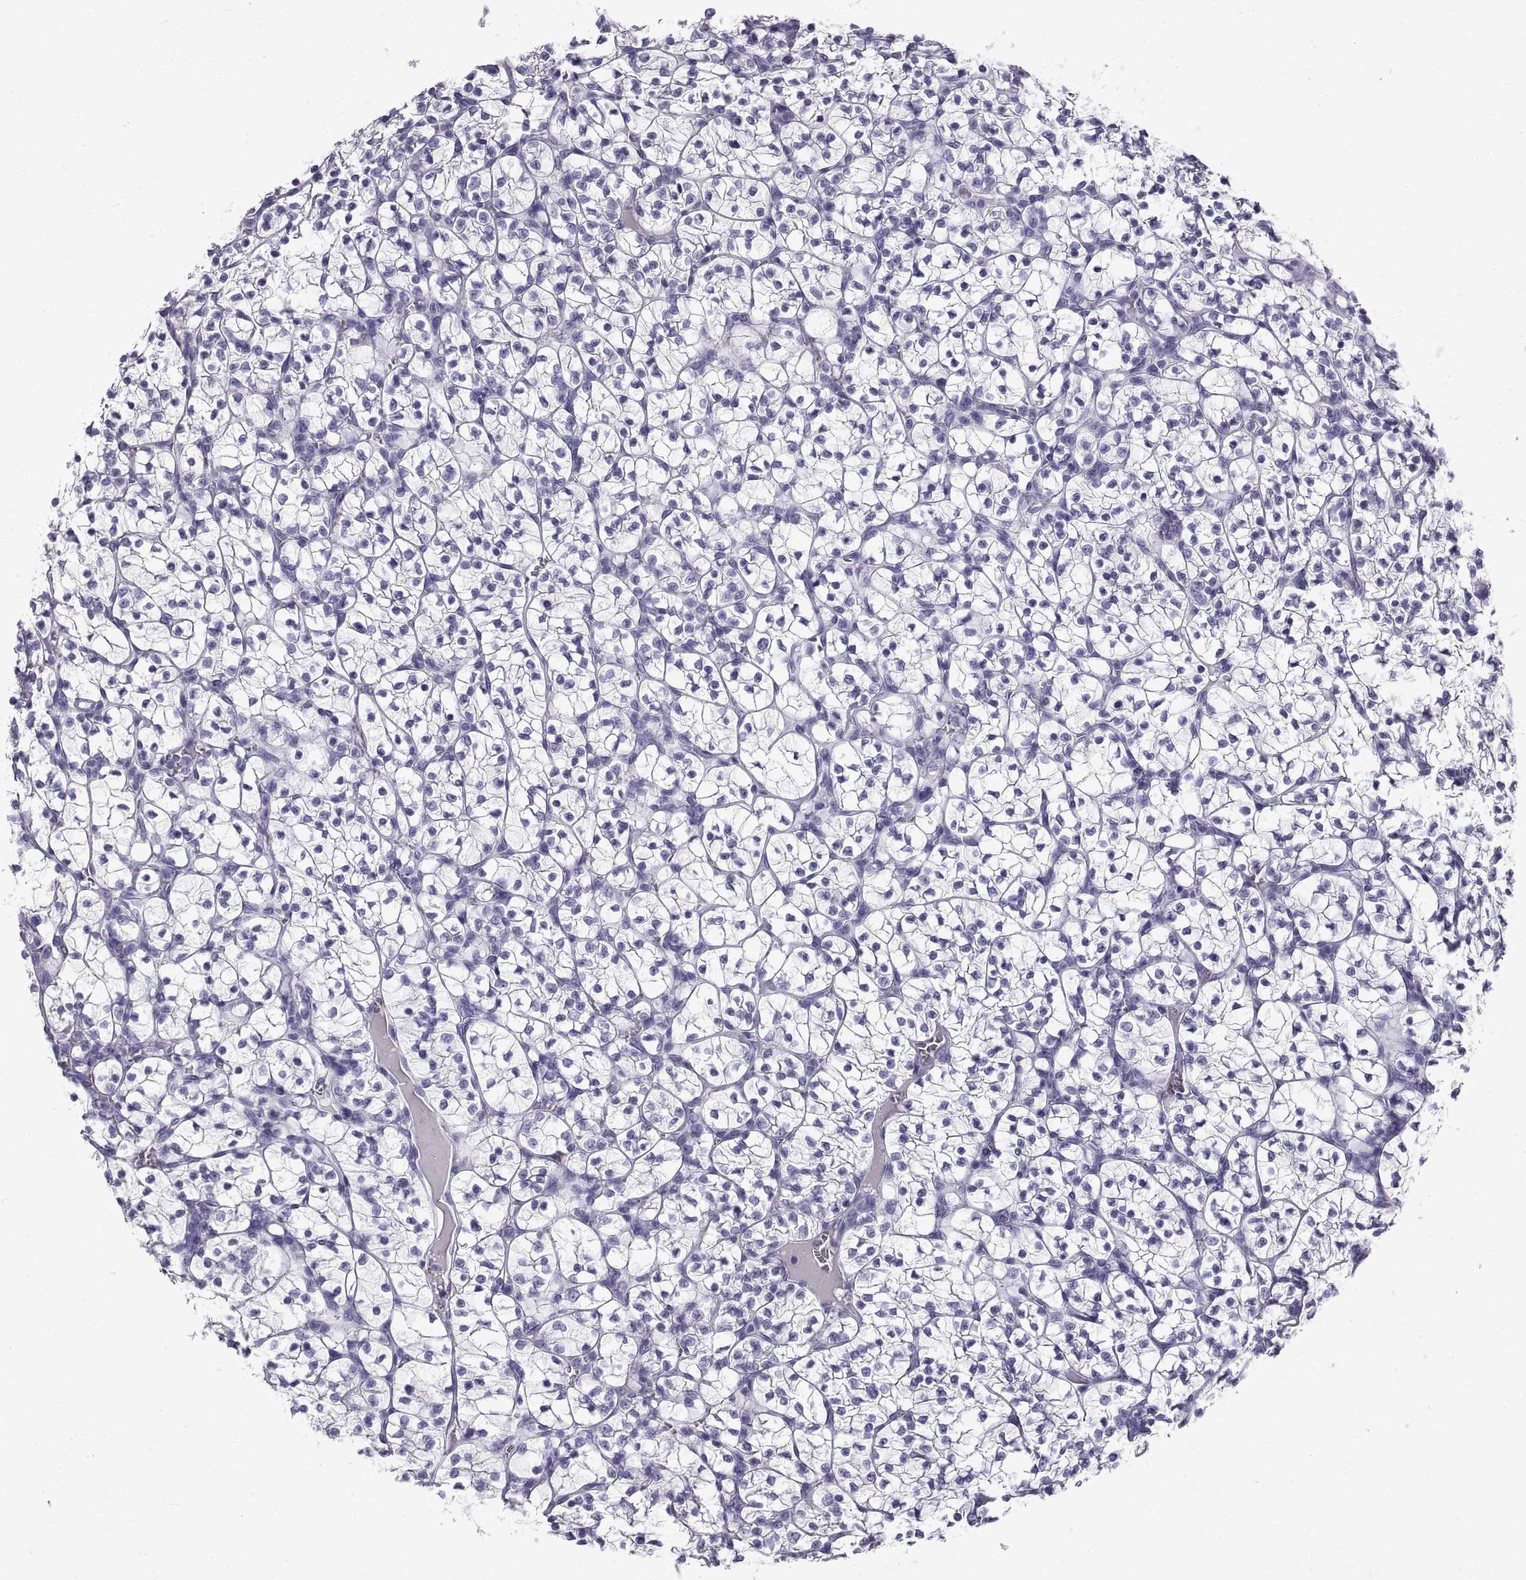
{"staining": {"intensity": "negative", "quantity": "none", "location": "none"}, "tissue": "renal cancer", "cell_type": "Tumor cells", "image_type": "cancer", "snomed": [{"axis": "morphology", "description": "Adenocarcinoma, NOS"}, {"axis": "topography", "description": "Kidney"}], "caption": "IHC of human renal cancer displays no expression in tumor cells. Brightfield microscopy of IHC stained with DAB (3,3'-diaminobenzidine) (brown) and hematoxylin (blue), captured at high magnification.", "gene": "GNG12", "patient": {"sex": "female", "age": 89}}